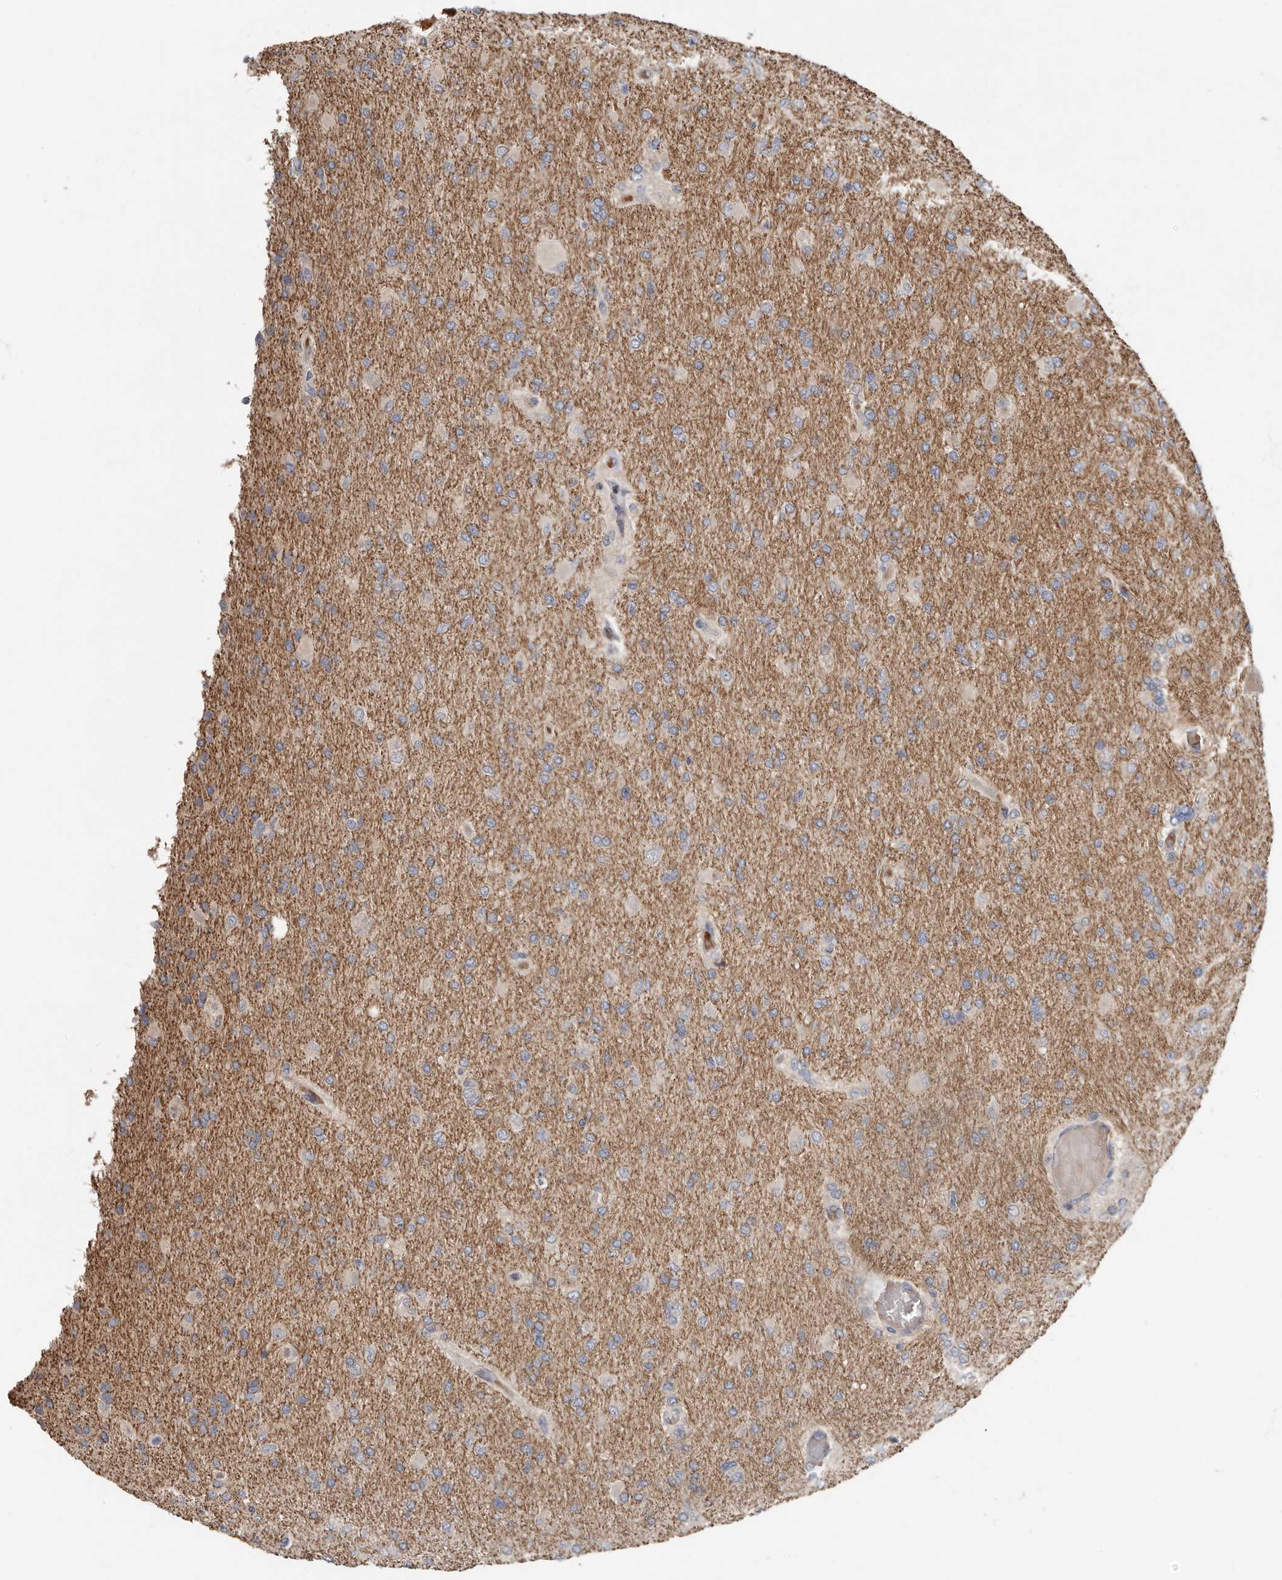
{"staining": {"intensity": "weak", "quantity": "<25%", "location": "cytoplasmic/membranous"}, "tissue": "glioma", "cell_type": "Tumor cells", "image_type": "cancer", "snomed": [{"axis": "morphology", "description": "Glioma, malignant, High grade"}, {"axis": "topography", "description": "Cerebral cortex"}], "caption": "High power microscopy micrograph of an immunohistochemistry micrograph of malignant high-grade glioma, revealing no significant expression in tumor cells. Nuclei are stained in blue.", "gene": "KIF26B", "patient": {"sex": "female", "age": 36}}